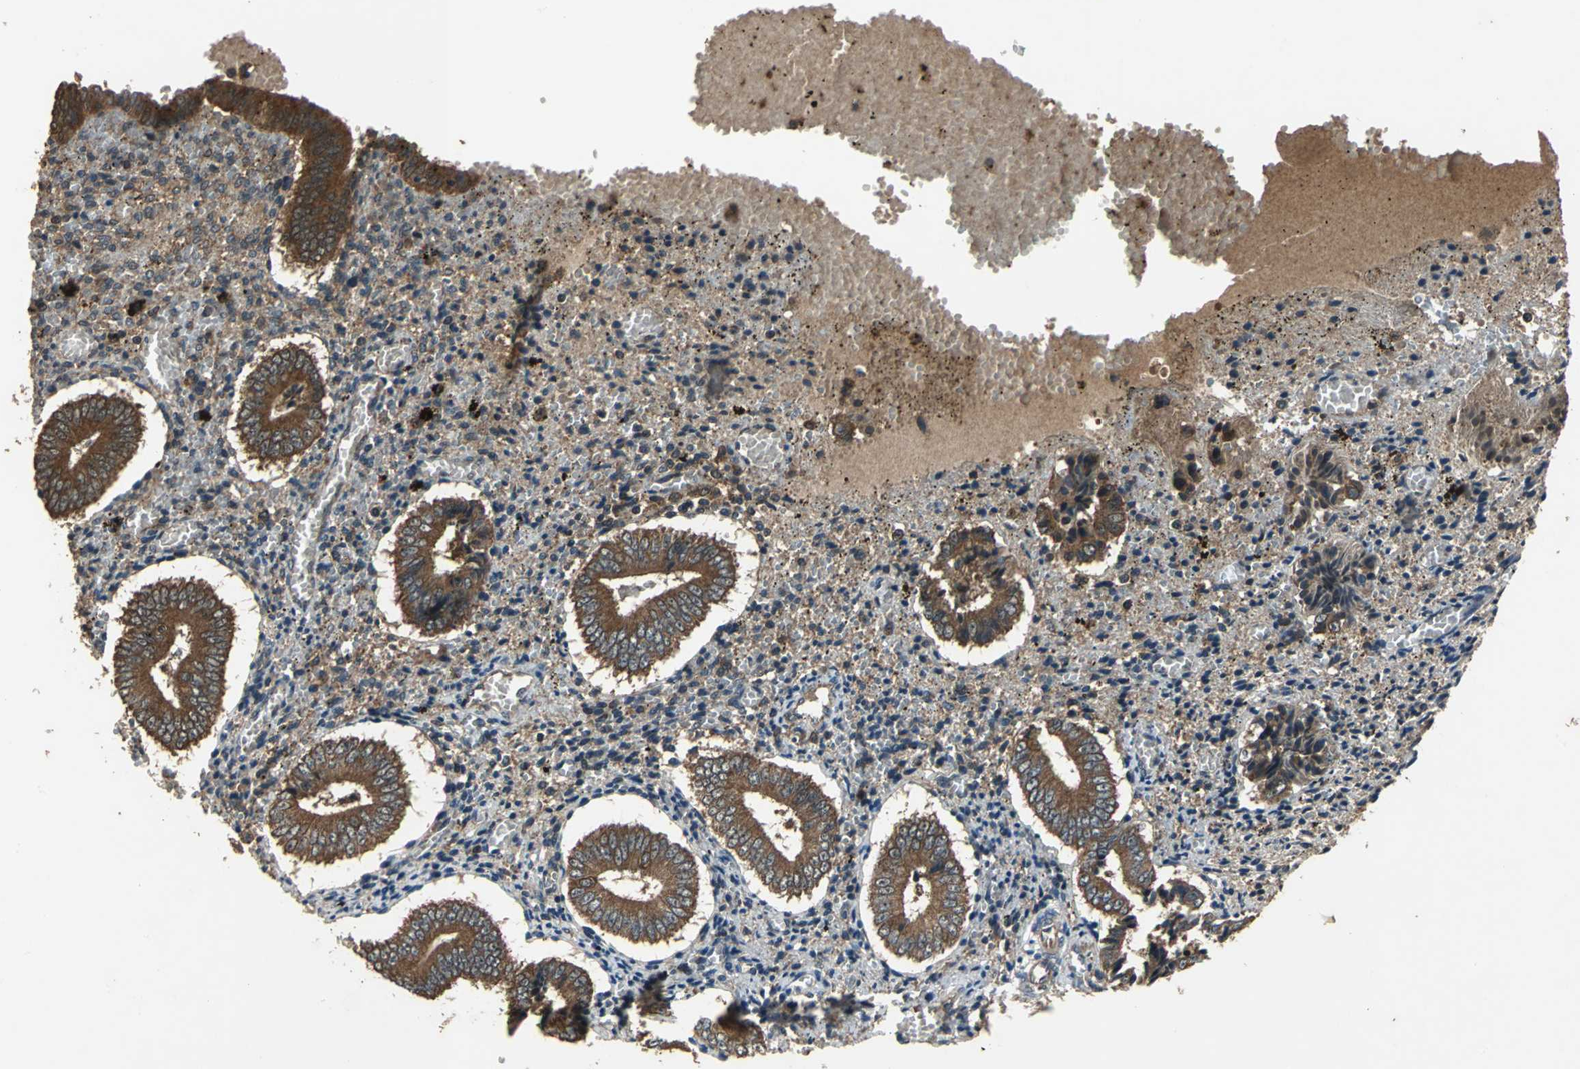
{"staining": {"intensity": "moderate", "quantity": "25%-75%", "location": "cytoplasmic/membranous"}, "tissue": "endometrium", "cell_type": "Cells in endometrial stroma", "image_type": "normal", "snomed": [{"axis": "morphology", "description": "Normal tissue, NOS"}, {"axis": "topography", "description": "Endometrium"}], "caption": "An immunohistochemistry micrograph of benign tissue is shown. Protein staining in brown labels moderate cytoplasmic/membranous positivity in endometrium within cells in endometrial stroma.", "gene": "ZNF608", "patient": {"sex": "female", "age": 42}}